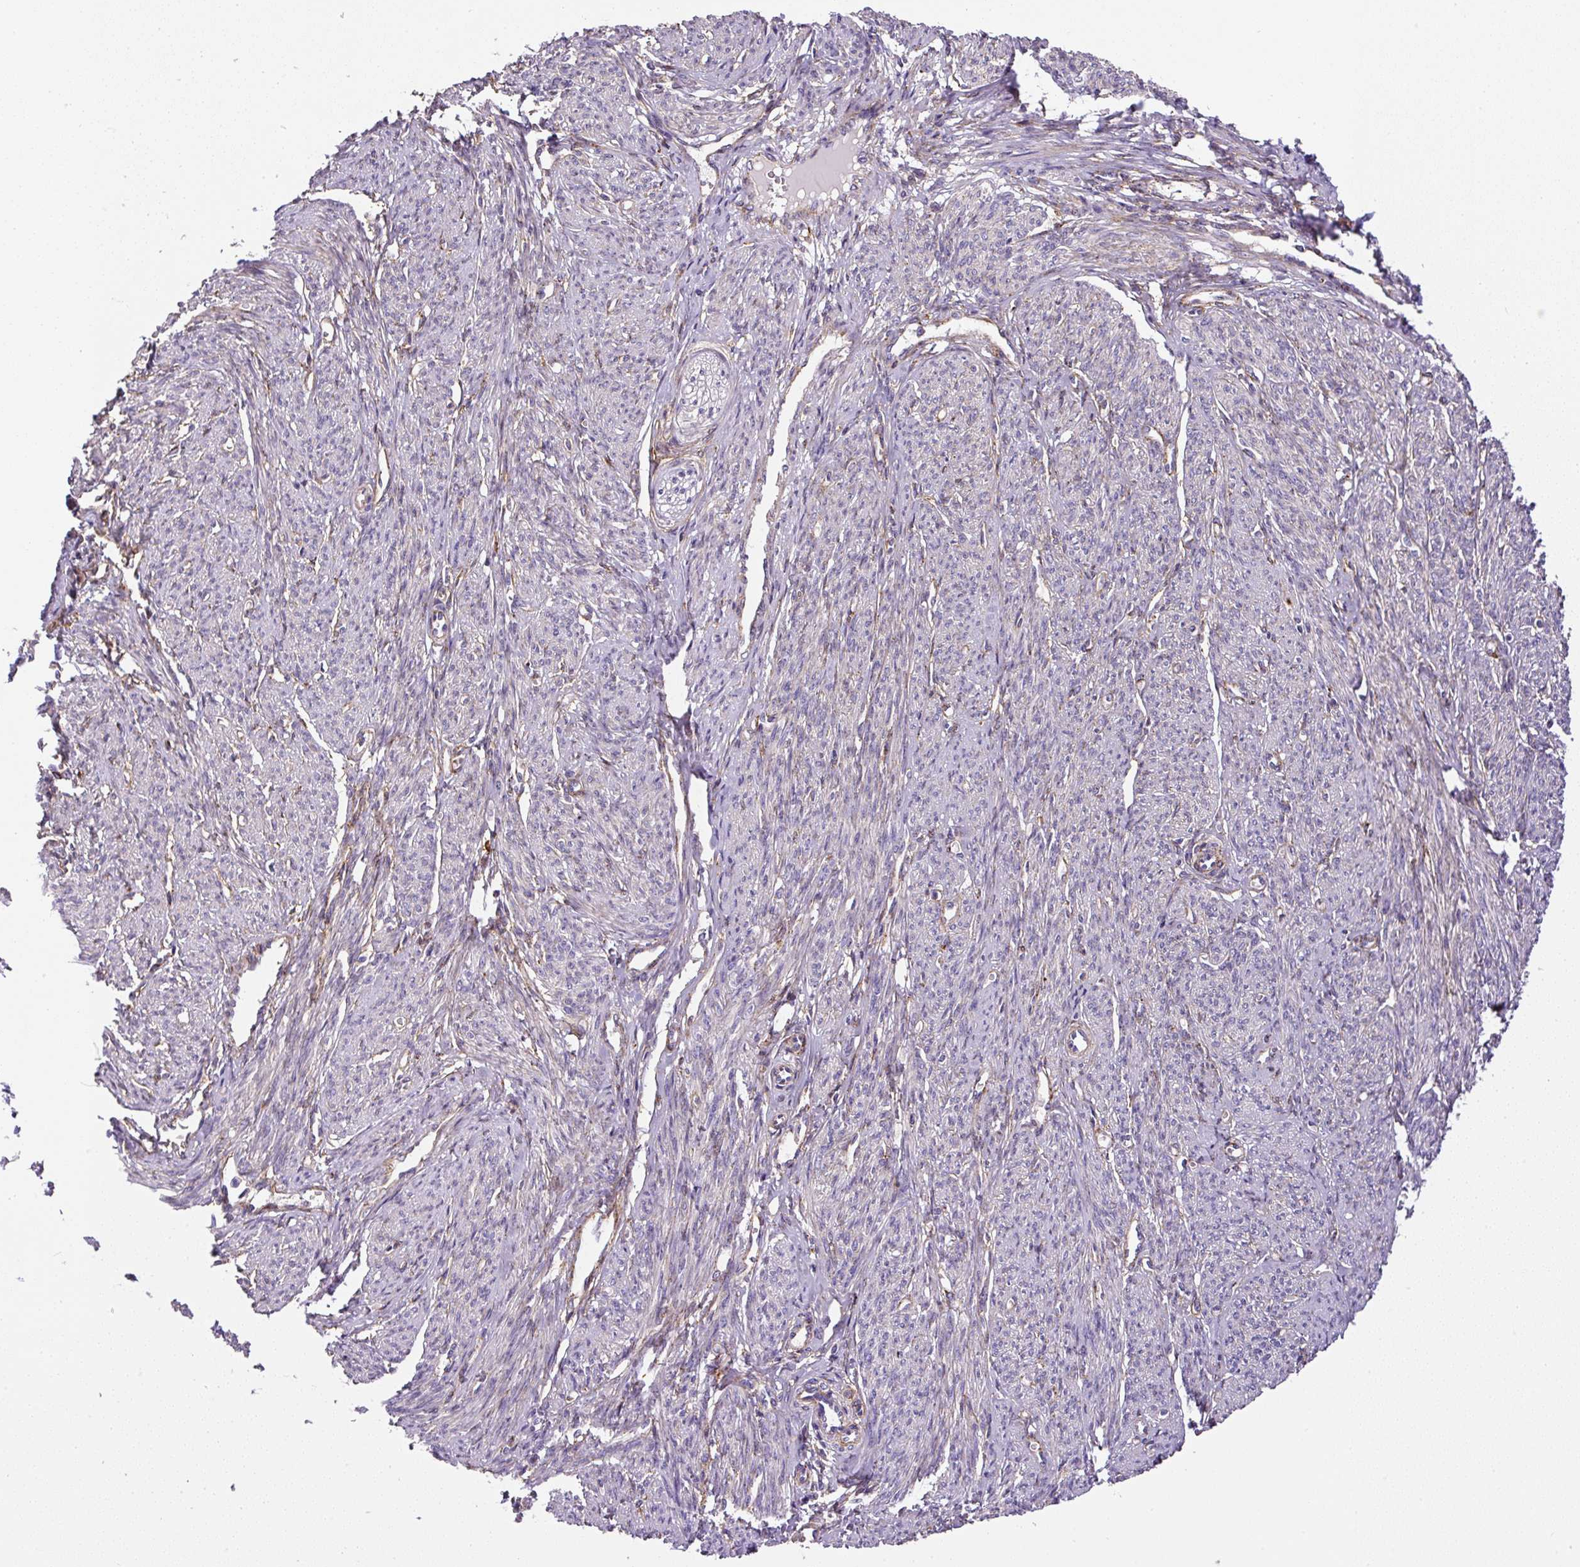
{"staining": {"intensity": "weak", "quantity": "25%-75%", "location": "cytoplasmic/membranous"}, "tissue": "smooth muscle", "cell_type": "Smooth muscle cells", "image_type": "normal", "snomed": [{"axis": "morphology", "description": "Normal tissue, NOS"}, {"axis": "topography", "description": "Smooth muscle"}], "caption": "This photomicrograph shows immunohistochemistry staining of unremarkable smooth muscle, with low weak cytoplasmic/membranous positivity in approximately 25%-75% of smooth muscle cells.", "gene": "RNF170", "patient": {"sex": "female", "age": 65}}